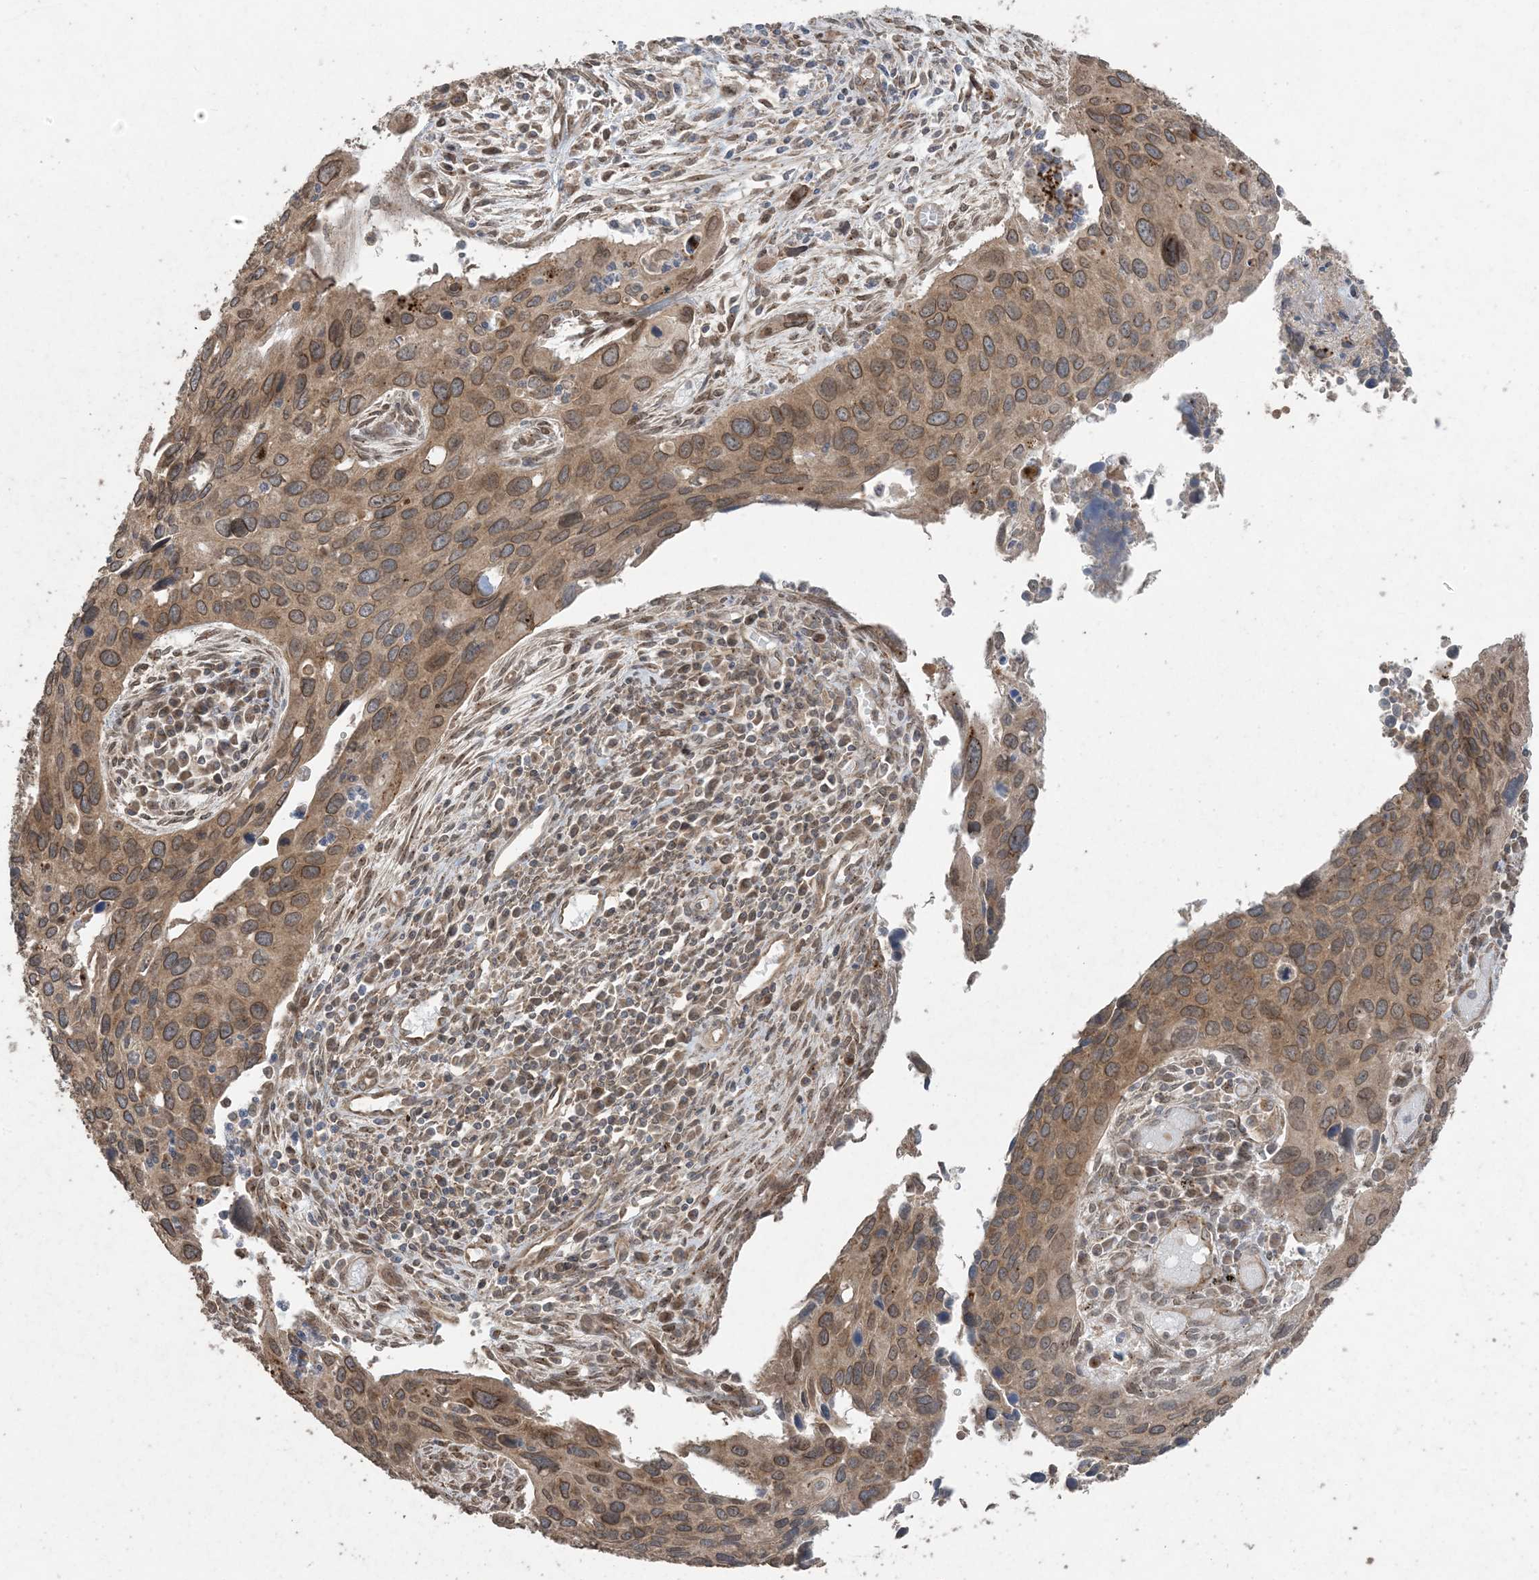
{"staining": {"intensity": "moderate", "quantity": ">75%", "location": "cytoplasmic/membranous,nuclear"}, "tissue": "cervical cancer", "cell_type": "Tumor cells", "image_type": "cancer", "snomed": [{"axis": "morphology", "description": "Squamous cell carcinoma, NOS"}, {"axis": "topography", "description": "Cervix"}], "caption": "Squamous cell carcinoma (cervical) stained with immunohistochemistry shows moderate cytoplasmic/membranous and nuclear positivity in approximately >75% of tumor cells. (DAB IHC, brown staining for protein, blue staining for nuclei).", "gene": "DDX19B", "patient": {"sex": "female", "age": 55}}